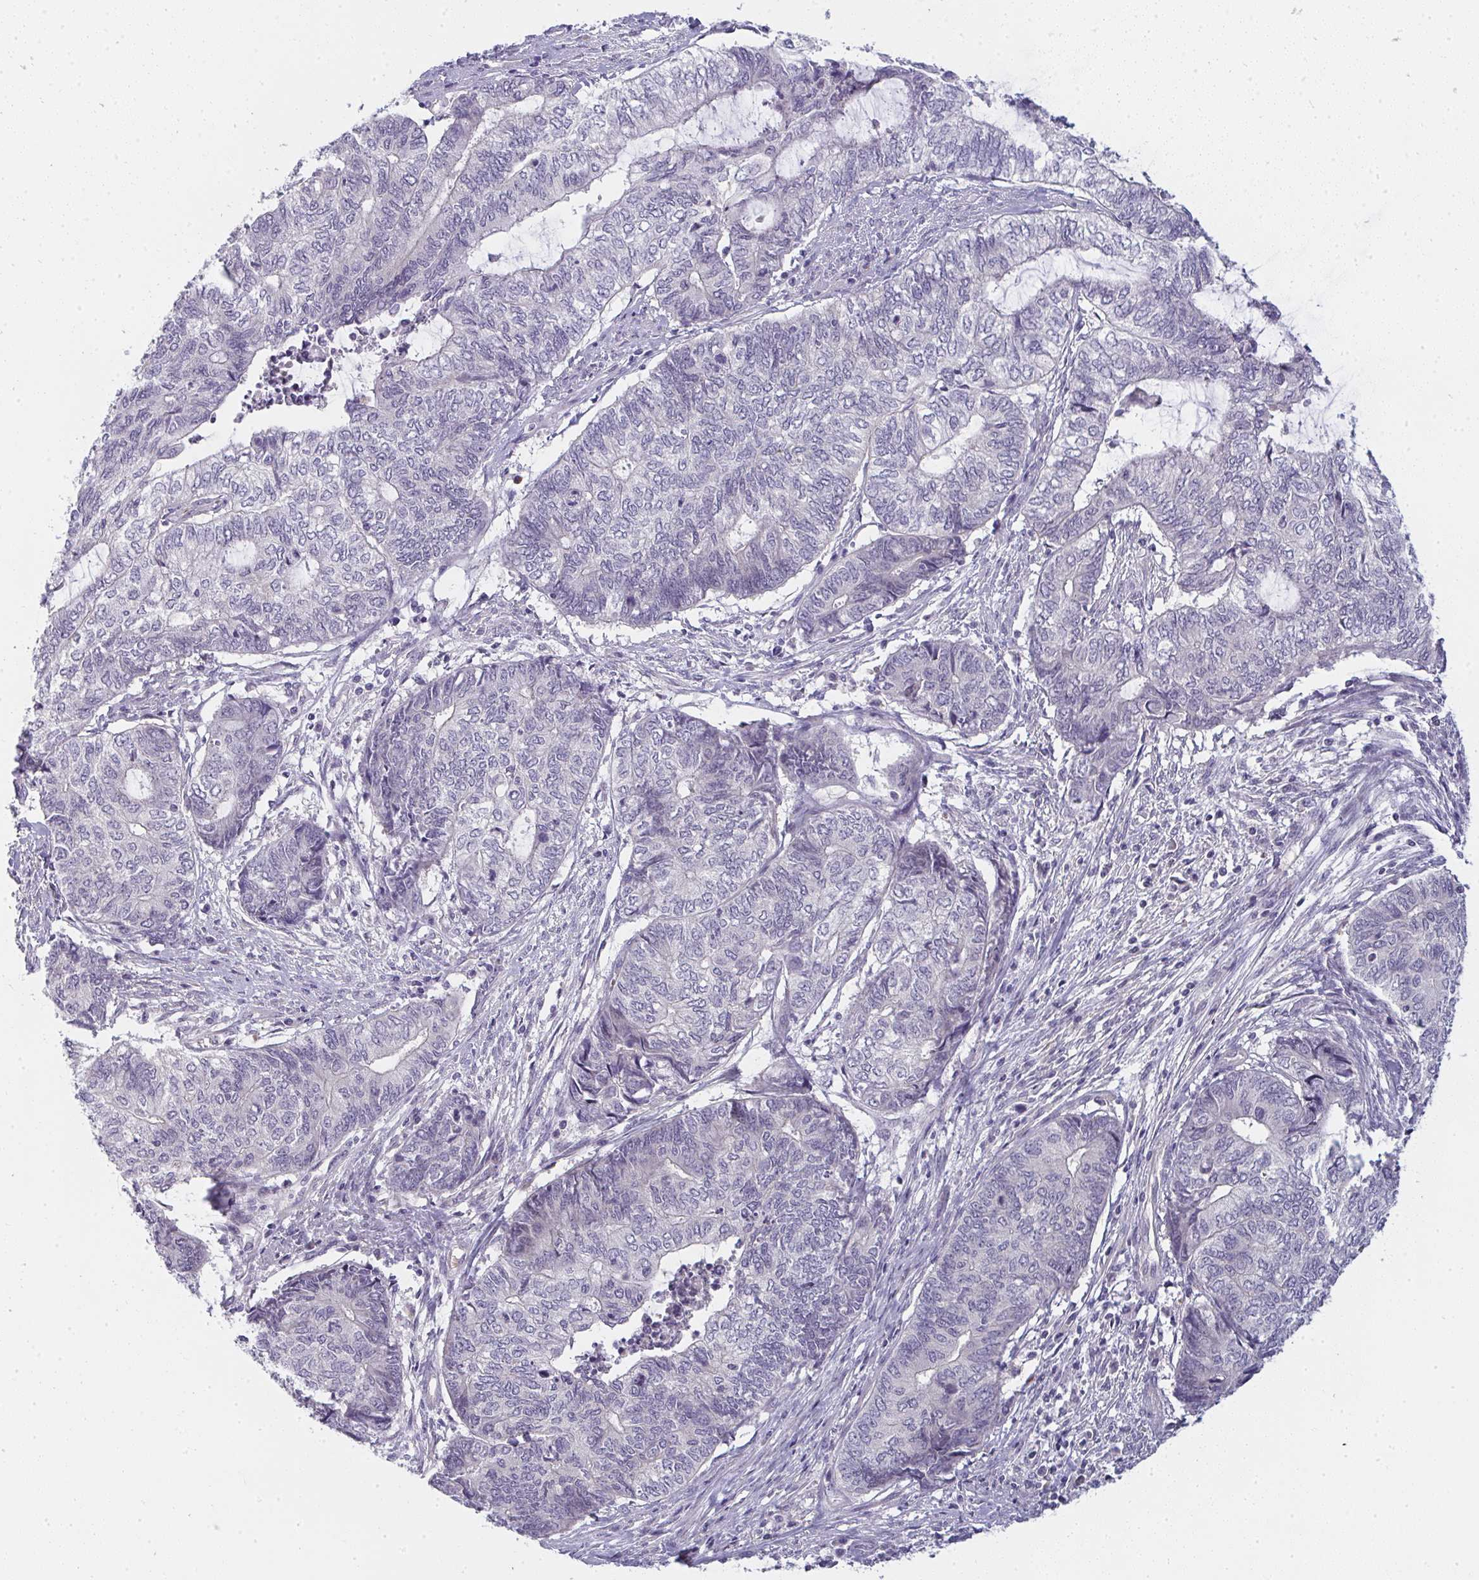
{"staining": {"intensity": "negative", "quantity": "none", "location": "none"}, "tissue": "endometrial cancer", "cell_type": "Tumor cells", "image_type": "cancer", "snomed": [{"axis": "morphology", "description": "Adenocarcinoma, NOS"}, {"axis": "topography", "description": "Uterus"}, {"axis": "topography", "description": "Endometrium"}], "caption": "Endometrial cancer stained for a protein using immunohistochemistry (IHC) demonstrates no staining tumor cells.", "gene": "SHB", "patient": {"sex": "female", "age": 70}}